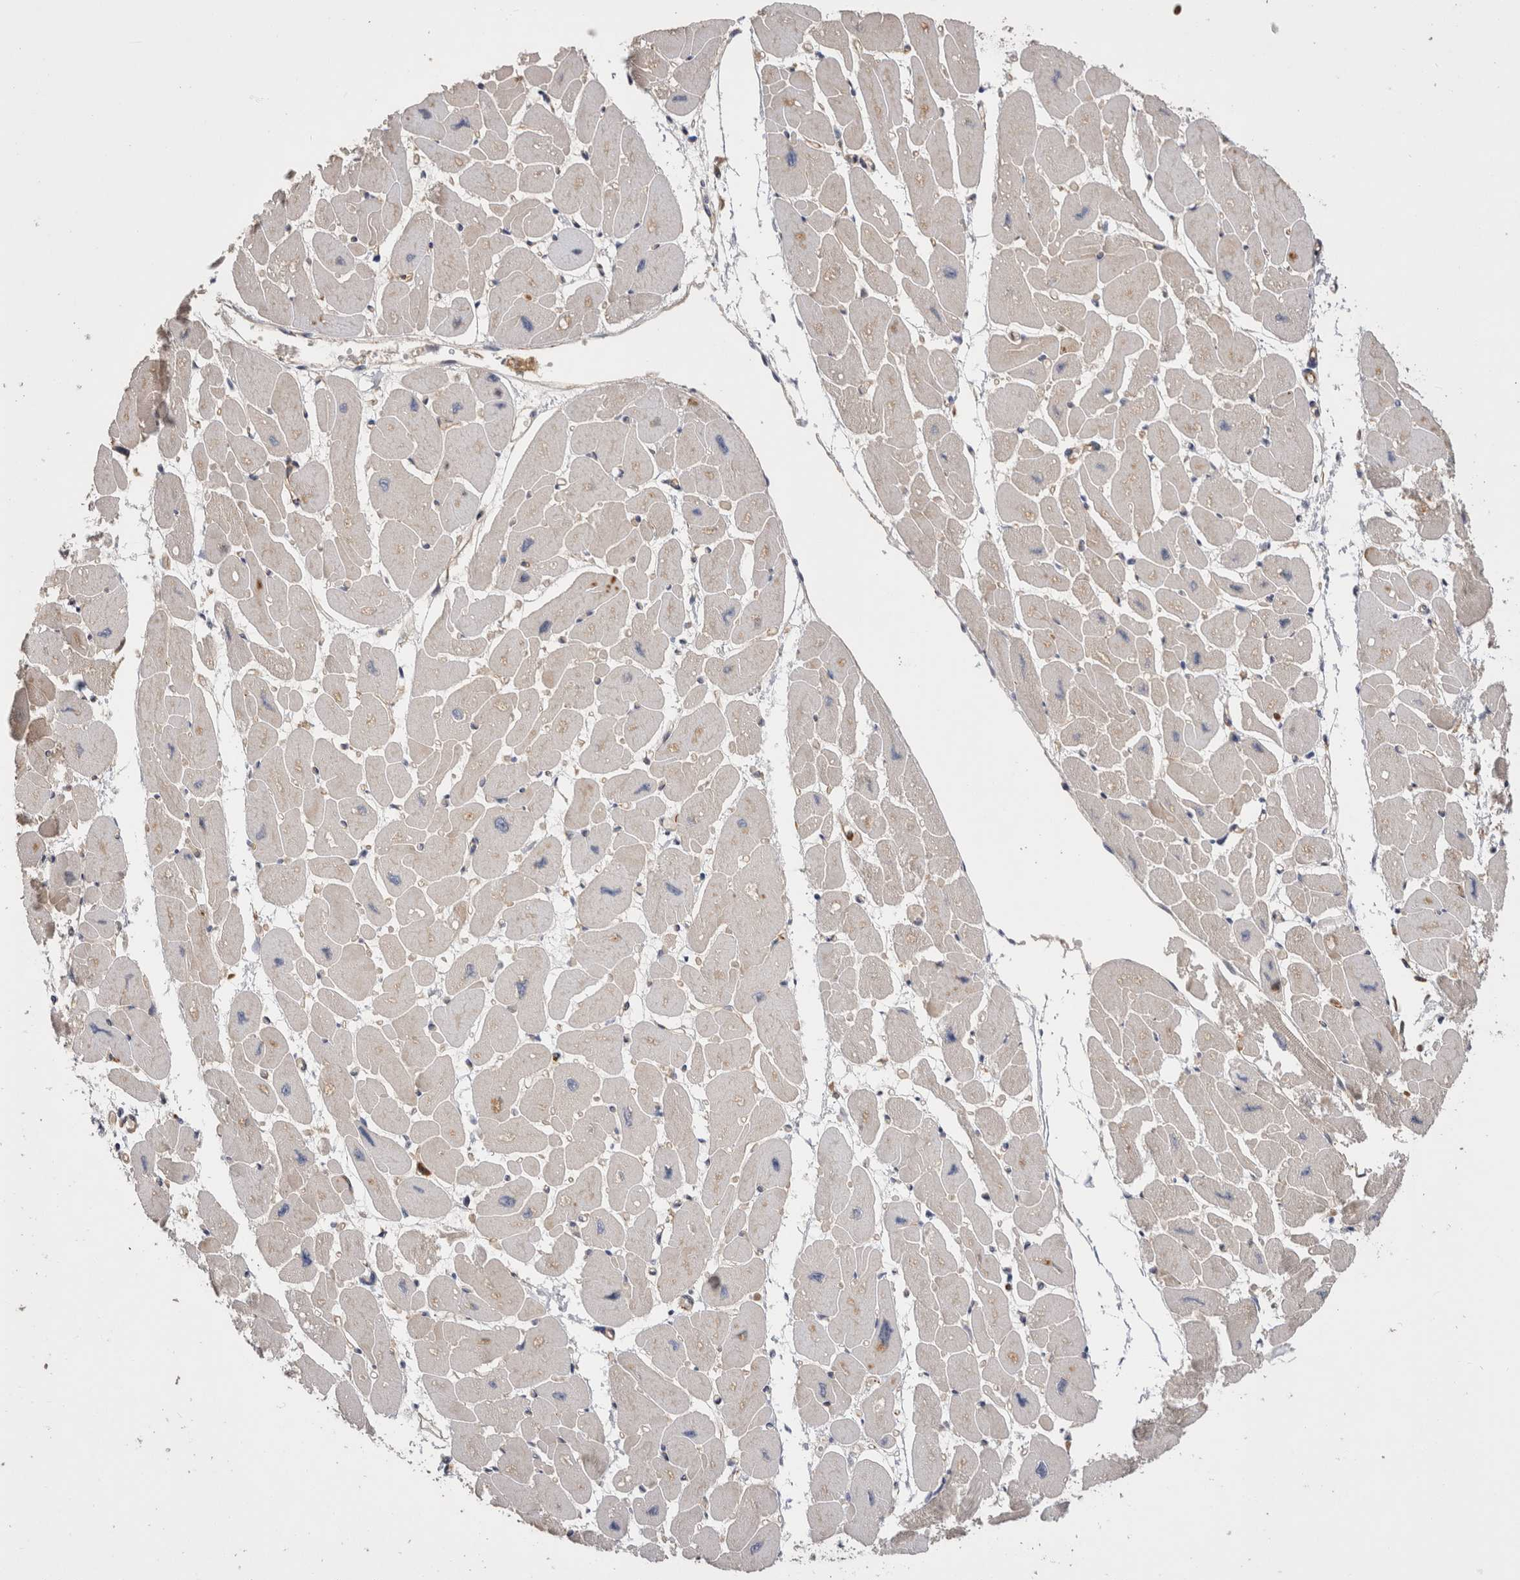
{"staining": {"intensity": "weak", "quantity": "25%-75%", "location": "cytoplasmic/membranous"}, "tissue": "heart muscle", "cell_type": "Cardiomyocytes", "image_type": "normal", "snomed": [{"axis": "morphology", "description": "Normal tissue, NOS"}, {"axis": "topography", "description": "Heart"}], "caption": "Cardiomyocytes reveal low levels of weak cytoplasmic/membranous staining in approximately 25%-75% of cells in unremarkable heart muscle.", "gene": "BNIP2", "patient": {"sex": "female", "age": 54}}